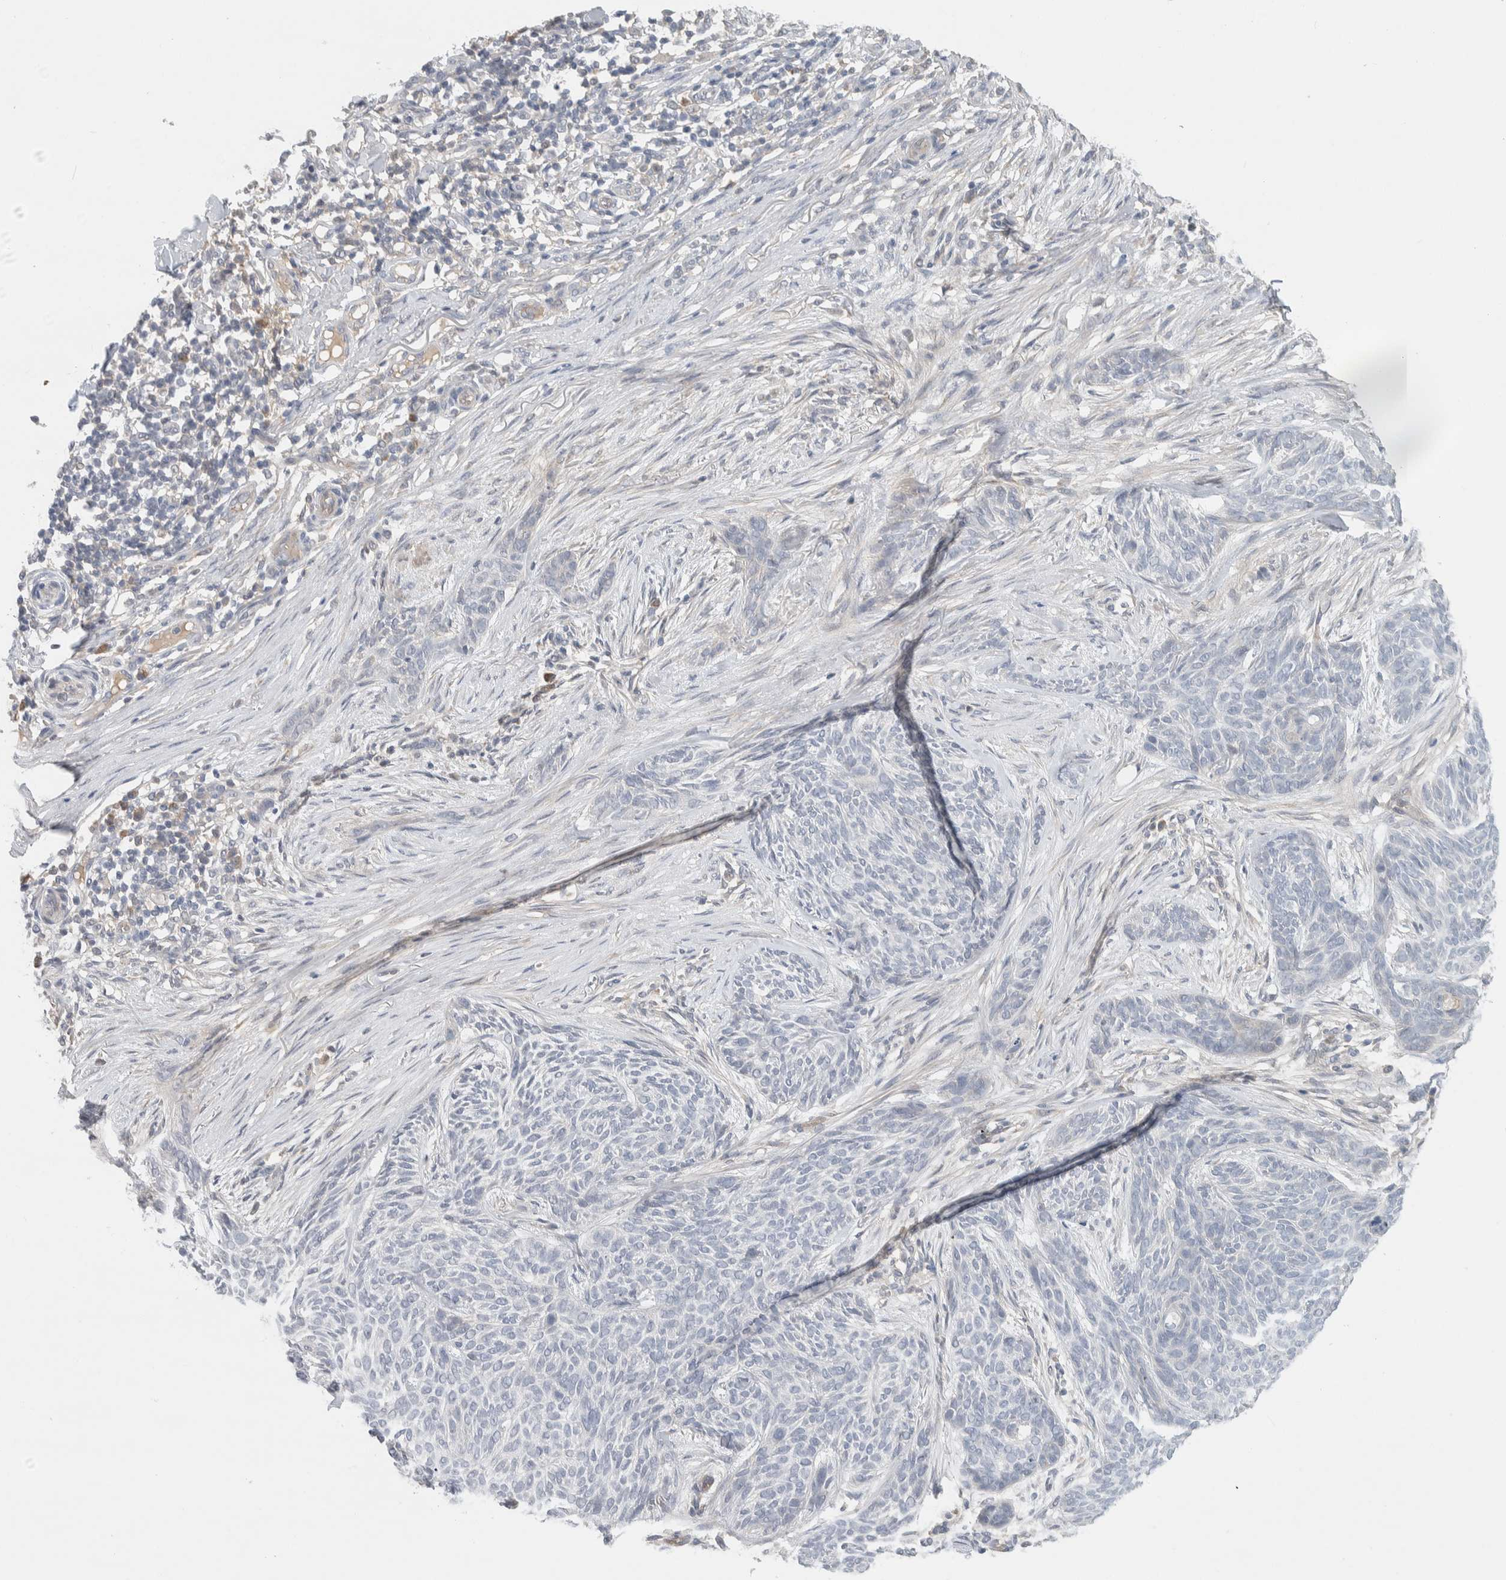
{"staining": {"intensity": "negative", "quantity": "none", "location": "none"}, "tissue": "skin cancer", "cell_type": "Tumor cells", "image_type": "cancer", "snomed": [{"axis": "morphology", "description": "Basal cell carcinoma"}, {"axis": "topography", "description": "Skin"}], "caption": "Tumor cells show no significant protein positivity in skin cancer.", "gene": "DEPTOR", "patient": {"sex": "female", "age": 59}}